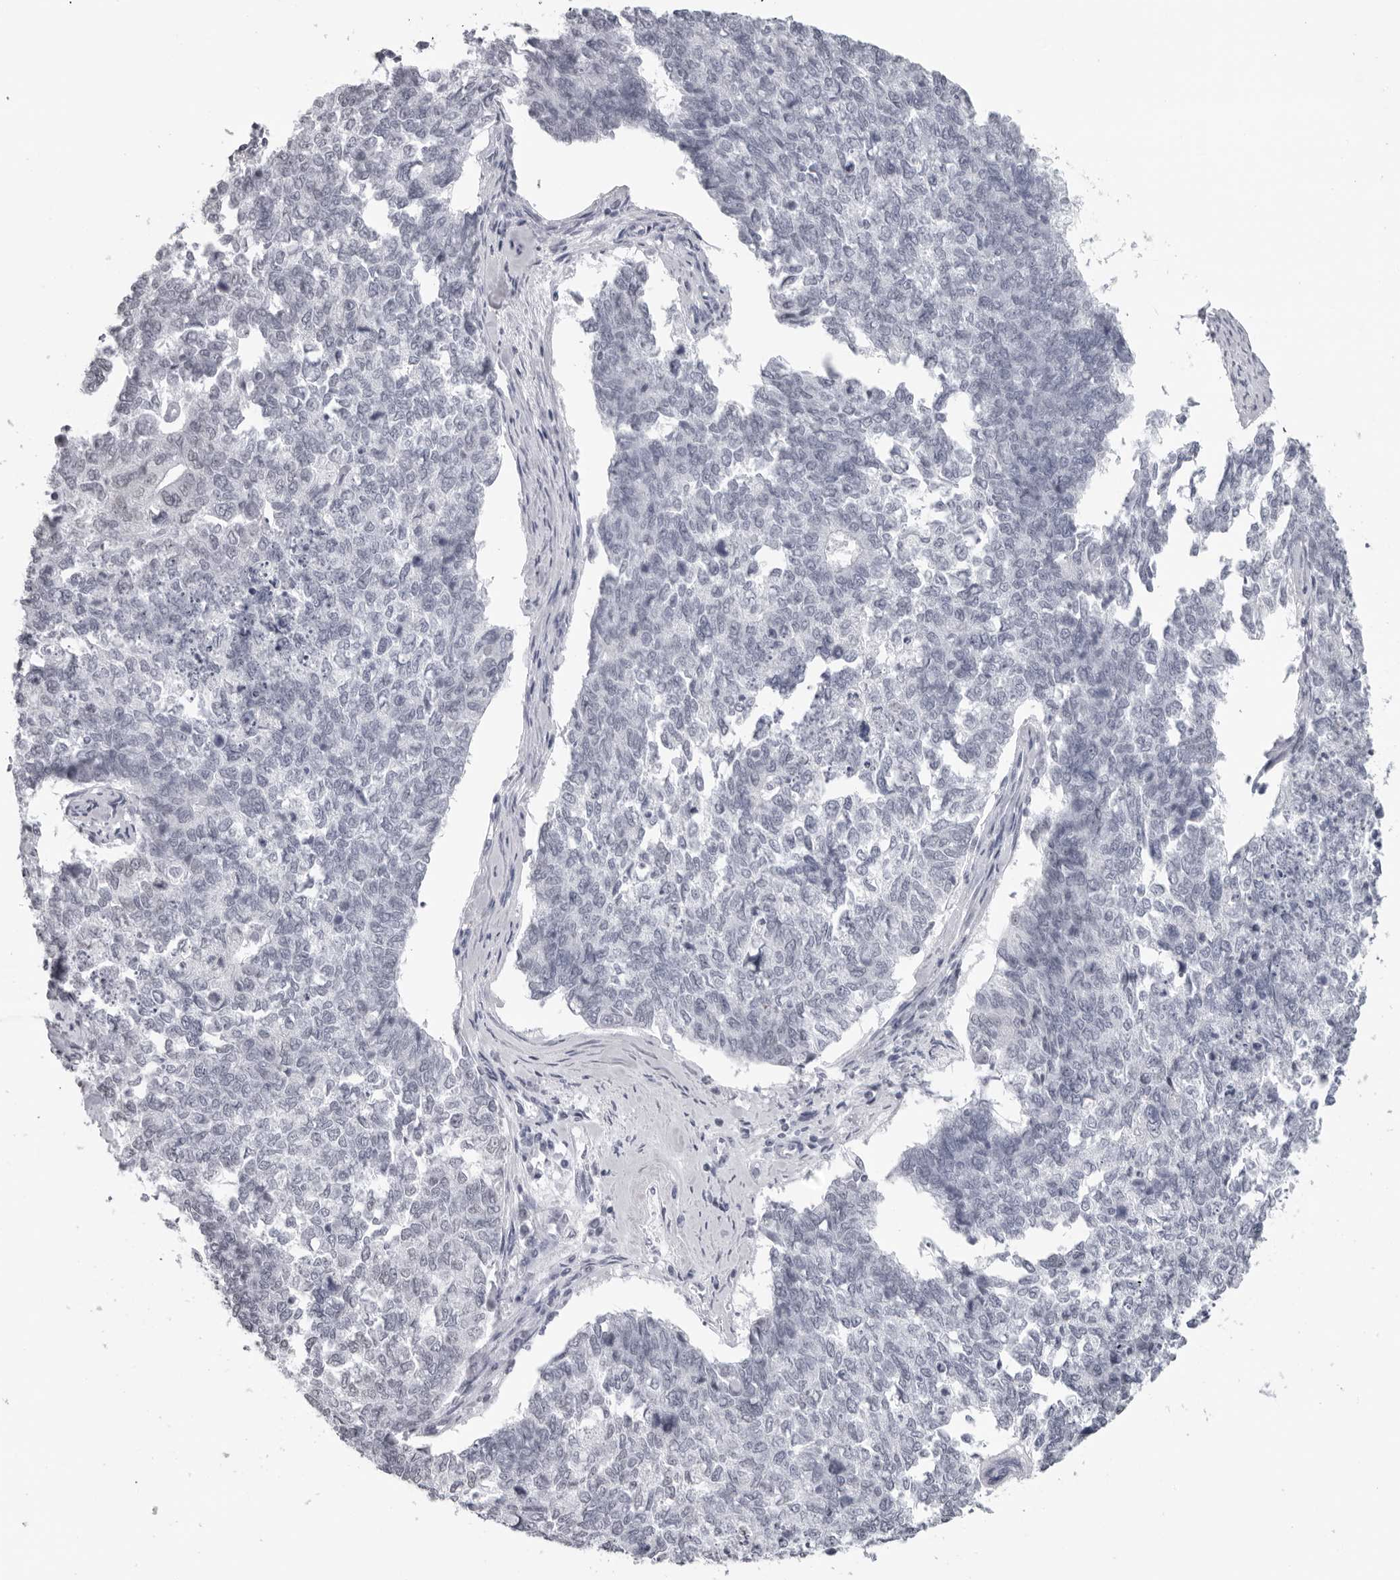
{"staining": {"intensity": "negative", "quantity": "none", "location": "none"}, "tissue": "cervical cancer", "cell_type": "Tumor cells", "image_type": "cancer", "snomed": [{"axis": "morphology", "description": "Squamous cell carcinoma, NOS"}, {"axis": "topography", "description": "Cervix"}], "caption": "Tumor cells are negative for protein expression in human cervical cancer (squamous cell carcinoma).", "gene": "ESPN", "patient": {"sex": "female", "age": 63}}